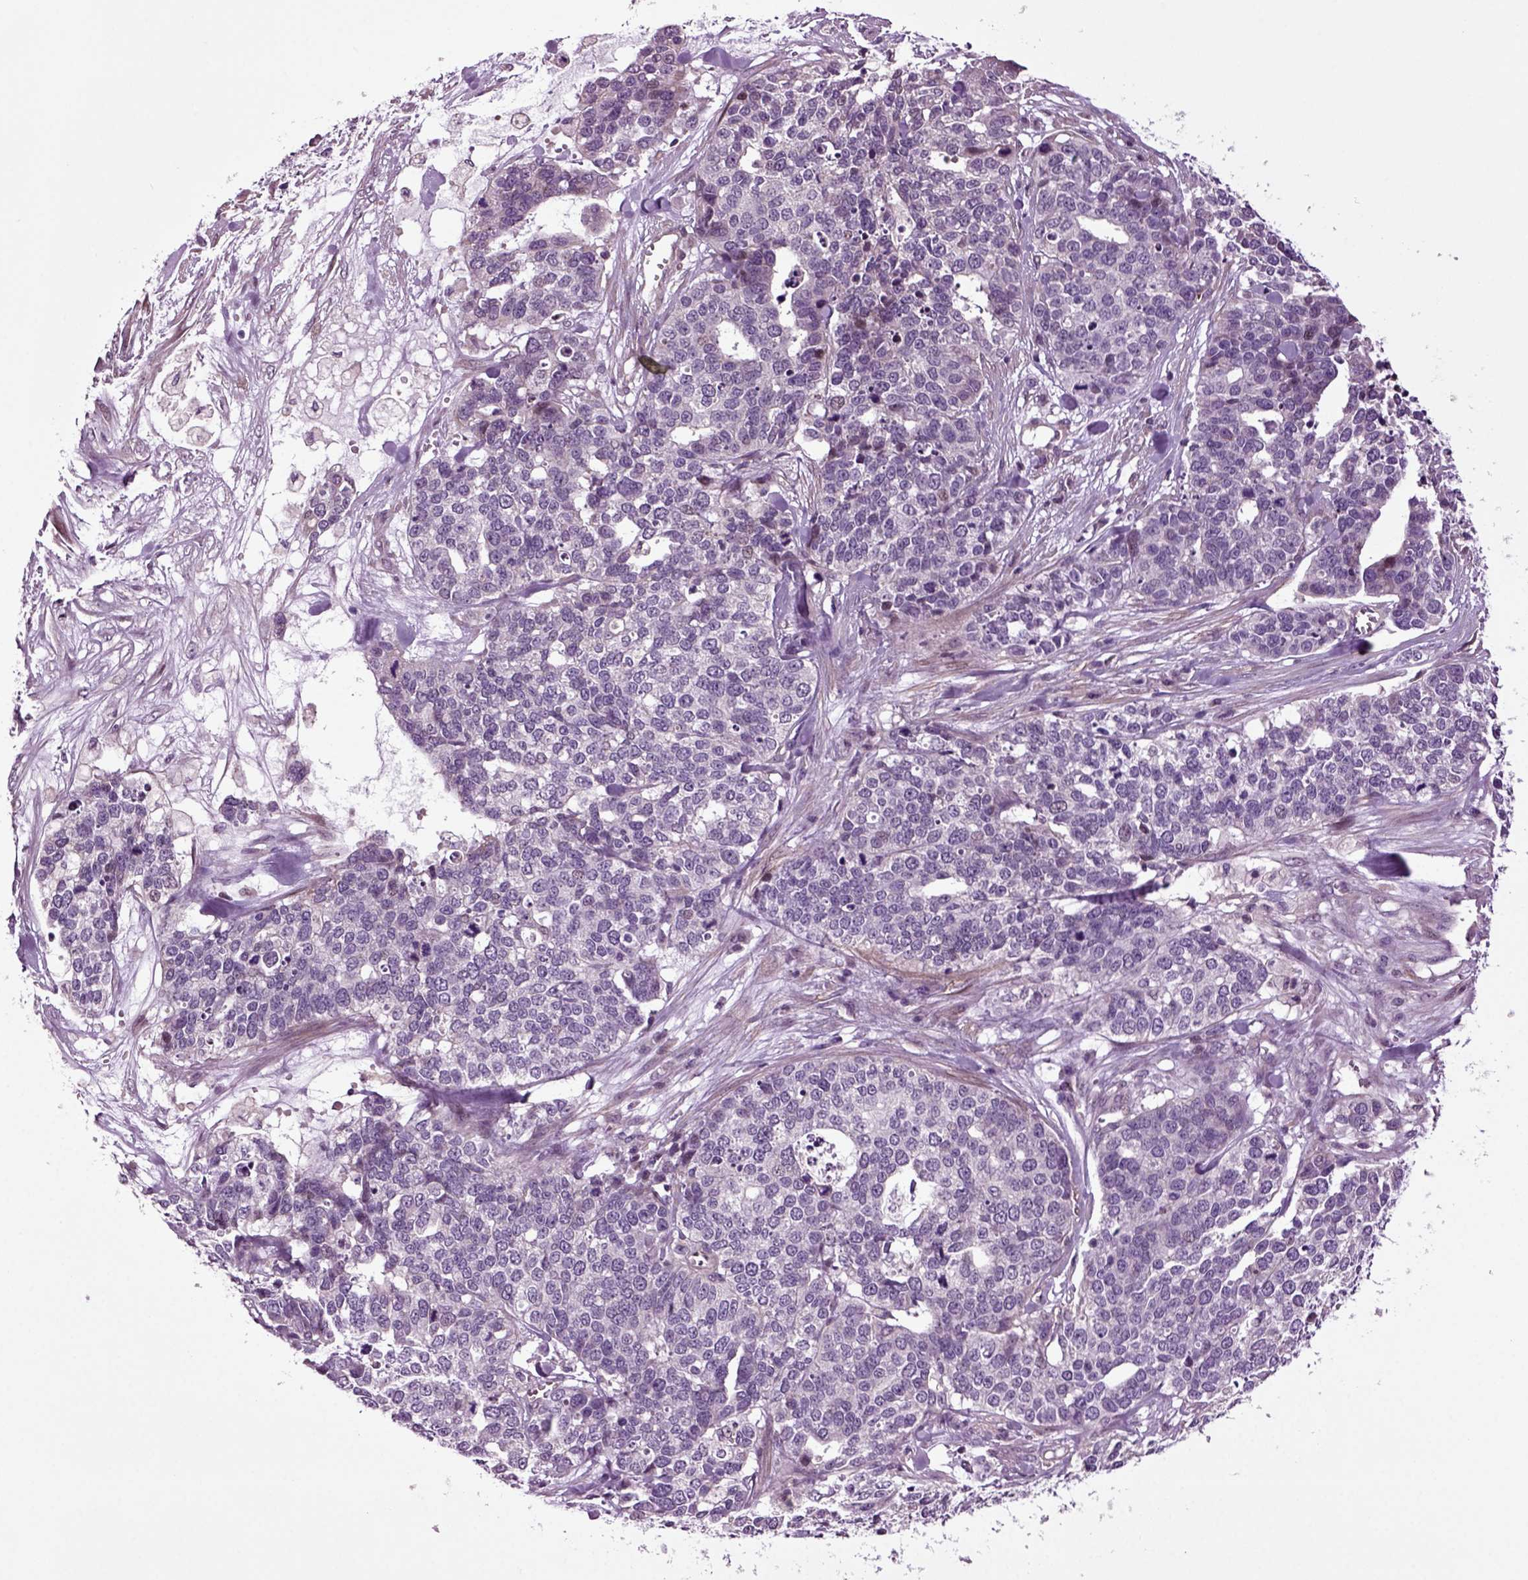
{"staining": {"intensity": "negative", "quantity": "none", "location": "none"}, "tissue": "ovarian cancer", "cell_type": "Tumor cells", "image_type": "cancer", "snomed": [{"axis": "morphology", "description": "Carcinoma, endometroid"}, {"axis": "topography", "description": "Ovary"}], "caption": "DAB immunohistochemical staining of ovarian cancer (endometroid carcinoma) shows no significant staining in tumor cells.", "gene": "HAGHL", "patient": {"sex": "female", "age": 65}}